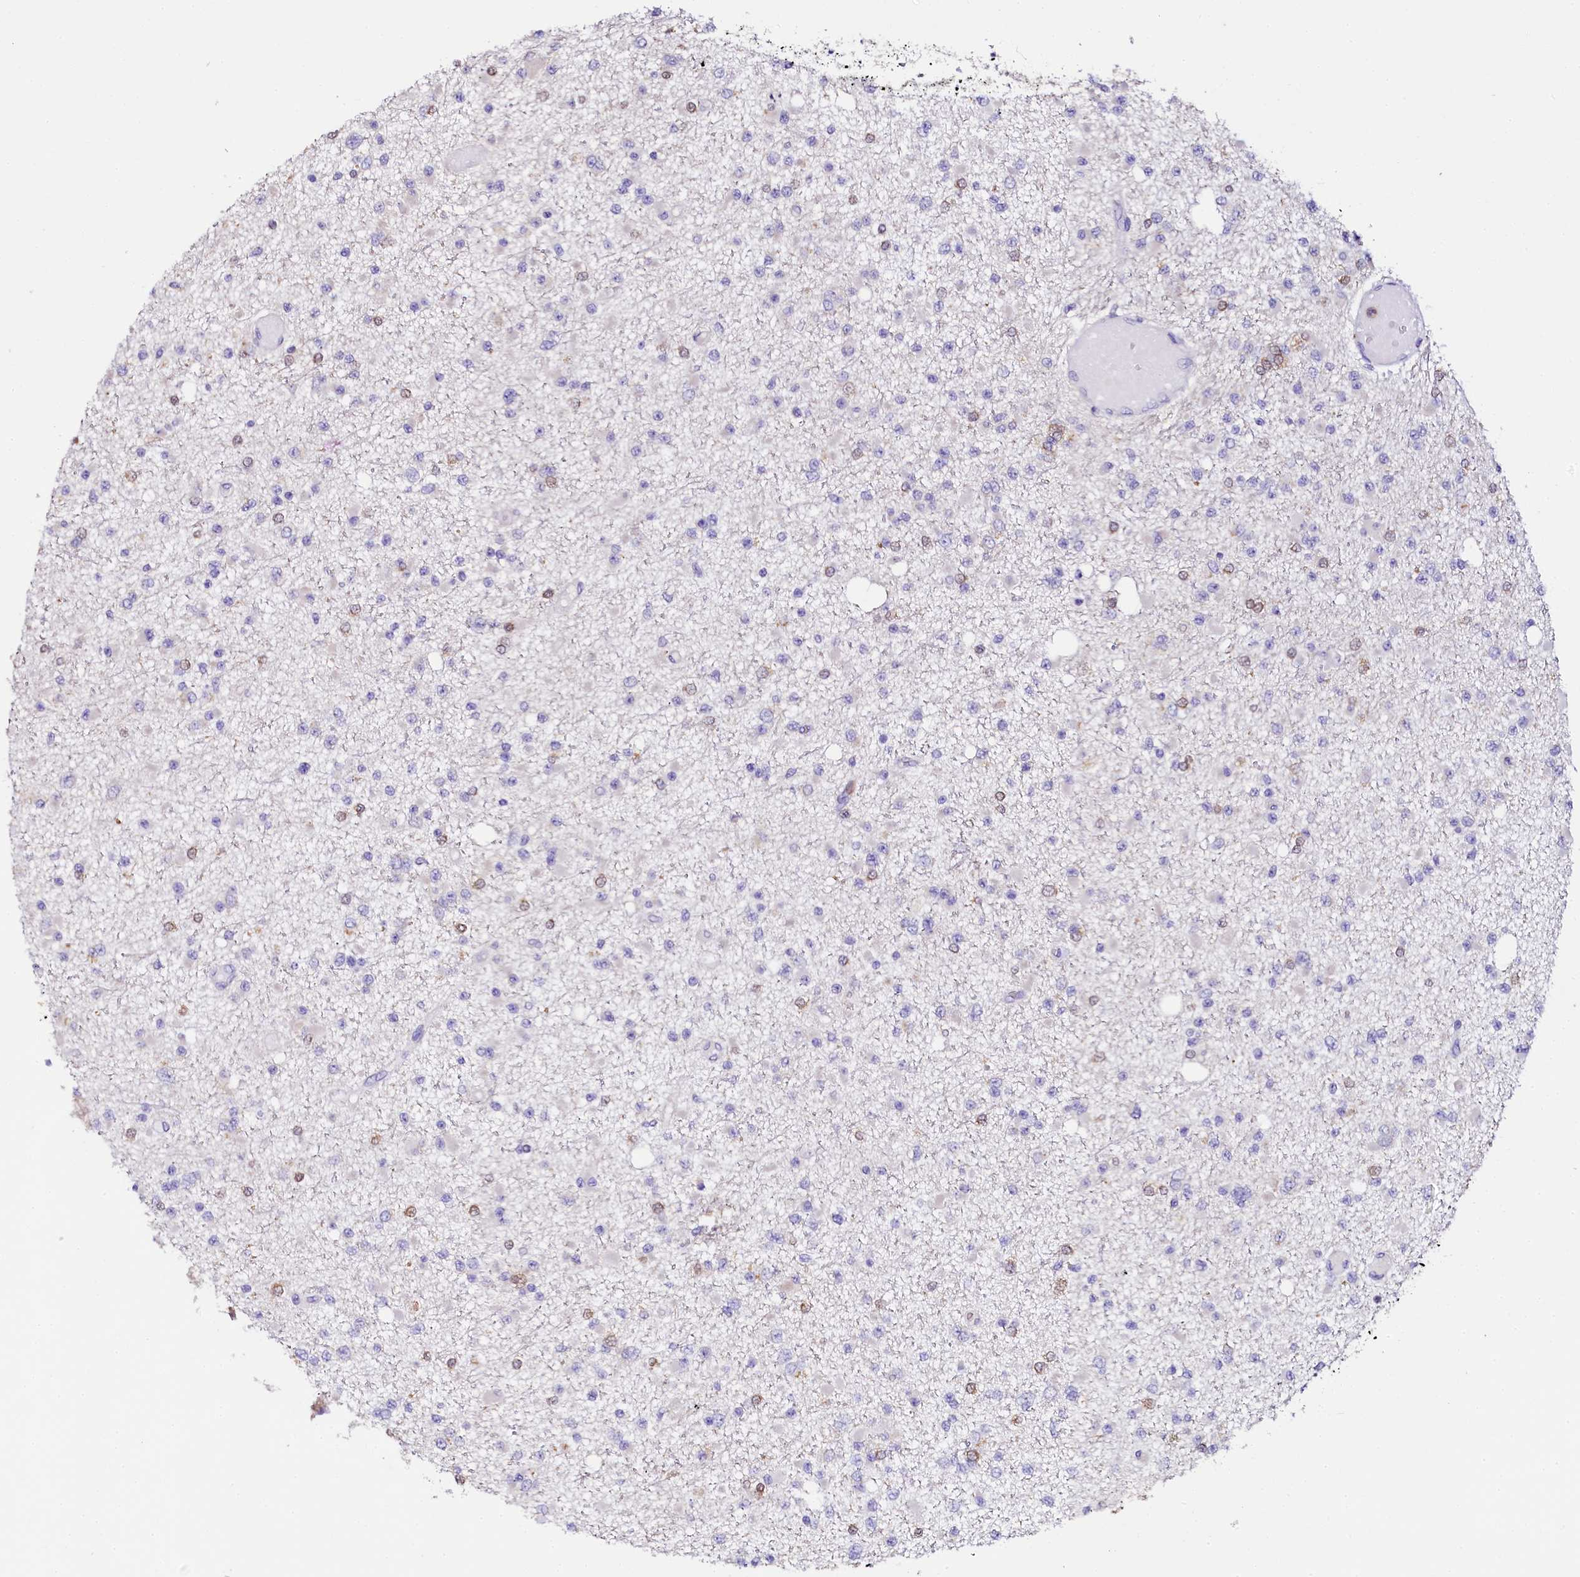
{"staining": {"intensity": "negative", "quantity": "none", "location": "none"}, "tissue": "glioma", "cell_type": "Tumor cells", "image_type": "cancer", "snomed": [{"axis": "morphology", "description": "Glioma, malignant, Low grade"}, {"axis": "topography", "description": "Brain"}], "caption": "Photomicrograph shows no significant protein staining in tumor cells of glioma.", "gene": "NAA16", "patient": {"sex": "female", "age": 22}}